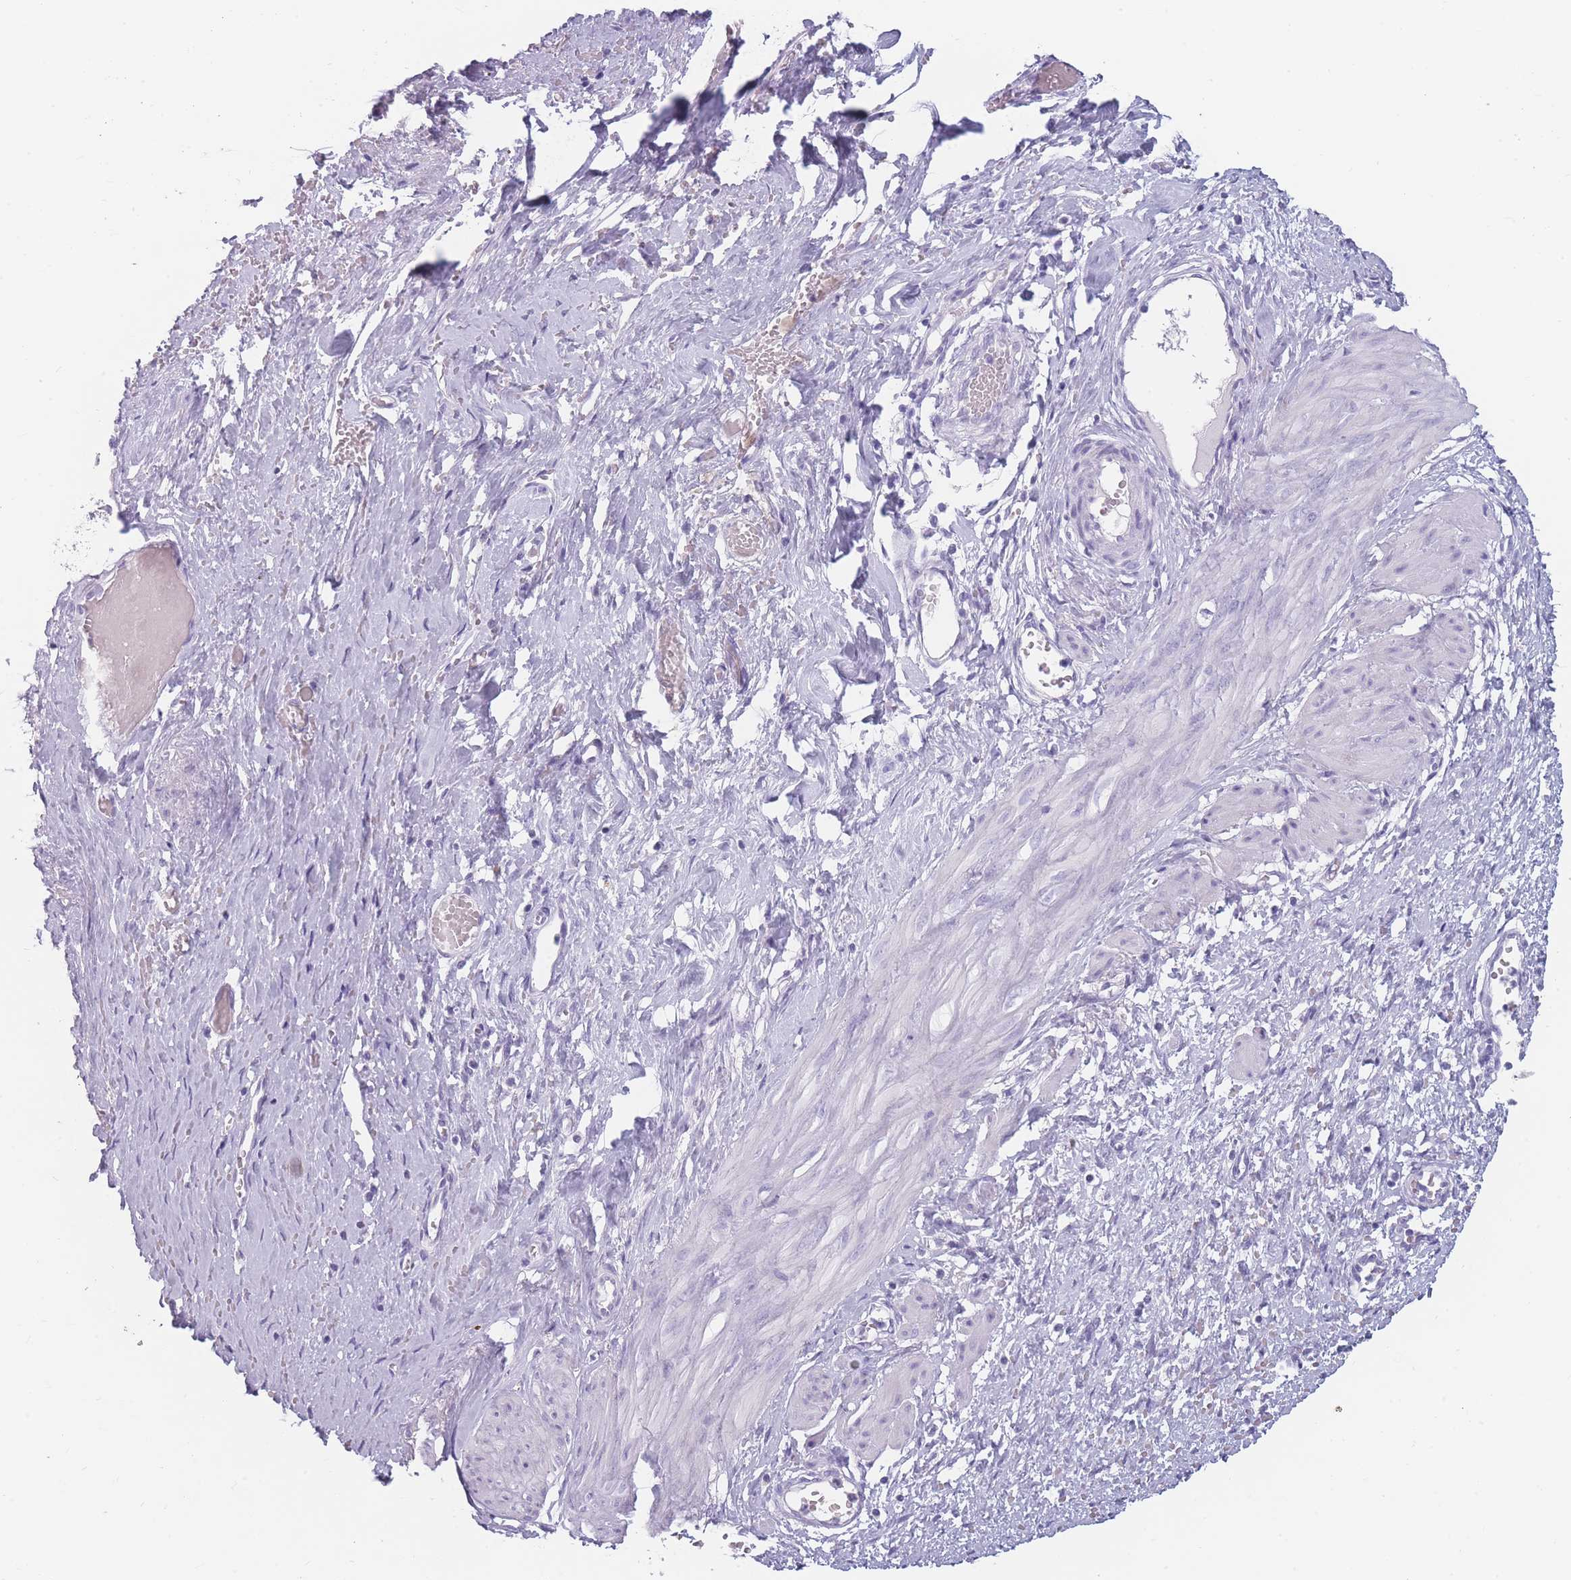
{"staining": {"intensity": "negative", "quantity": "none", "location": "none"}, "tissue": "smooth muscle", "cell_type": "Smooth muscle cells", "image_type": "normal", "snomed": [{"axis": "morphology", "description": "Normal tissue, NOS"}, {"axis": "topography", "description": "Endometrium"}], "caption": "Protein analysis of normal smooth muscle shows no significant staining in smooth muscle cells.", "gene": "CCNO", "patient": {"sex": "female", "age": 33}}